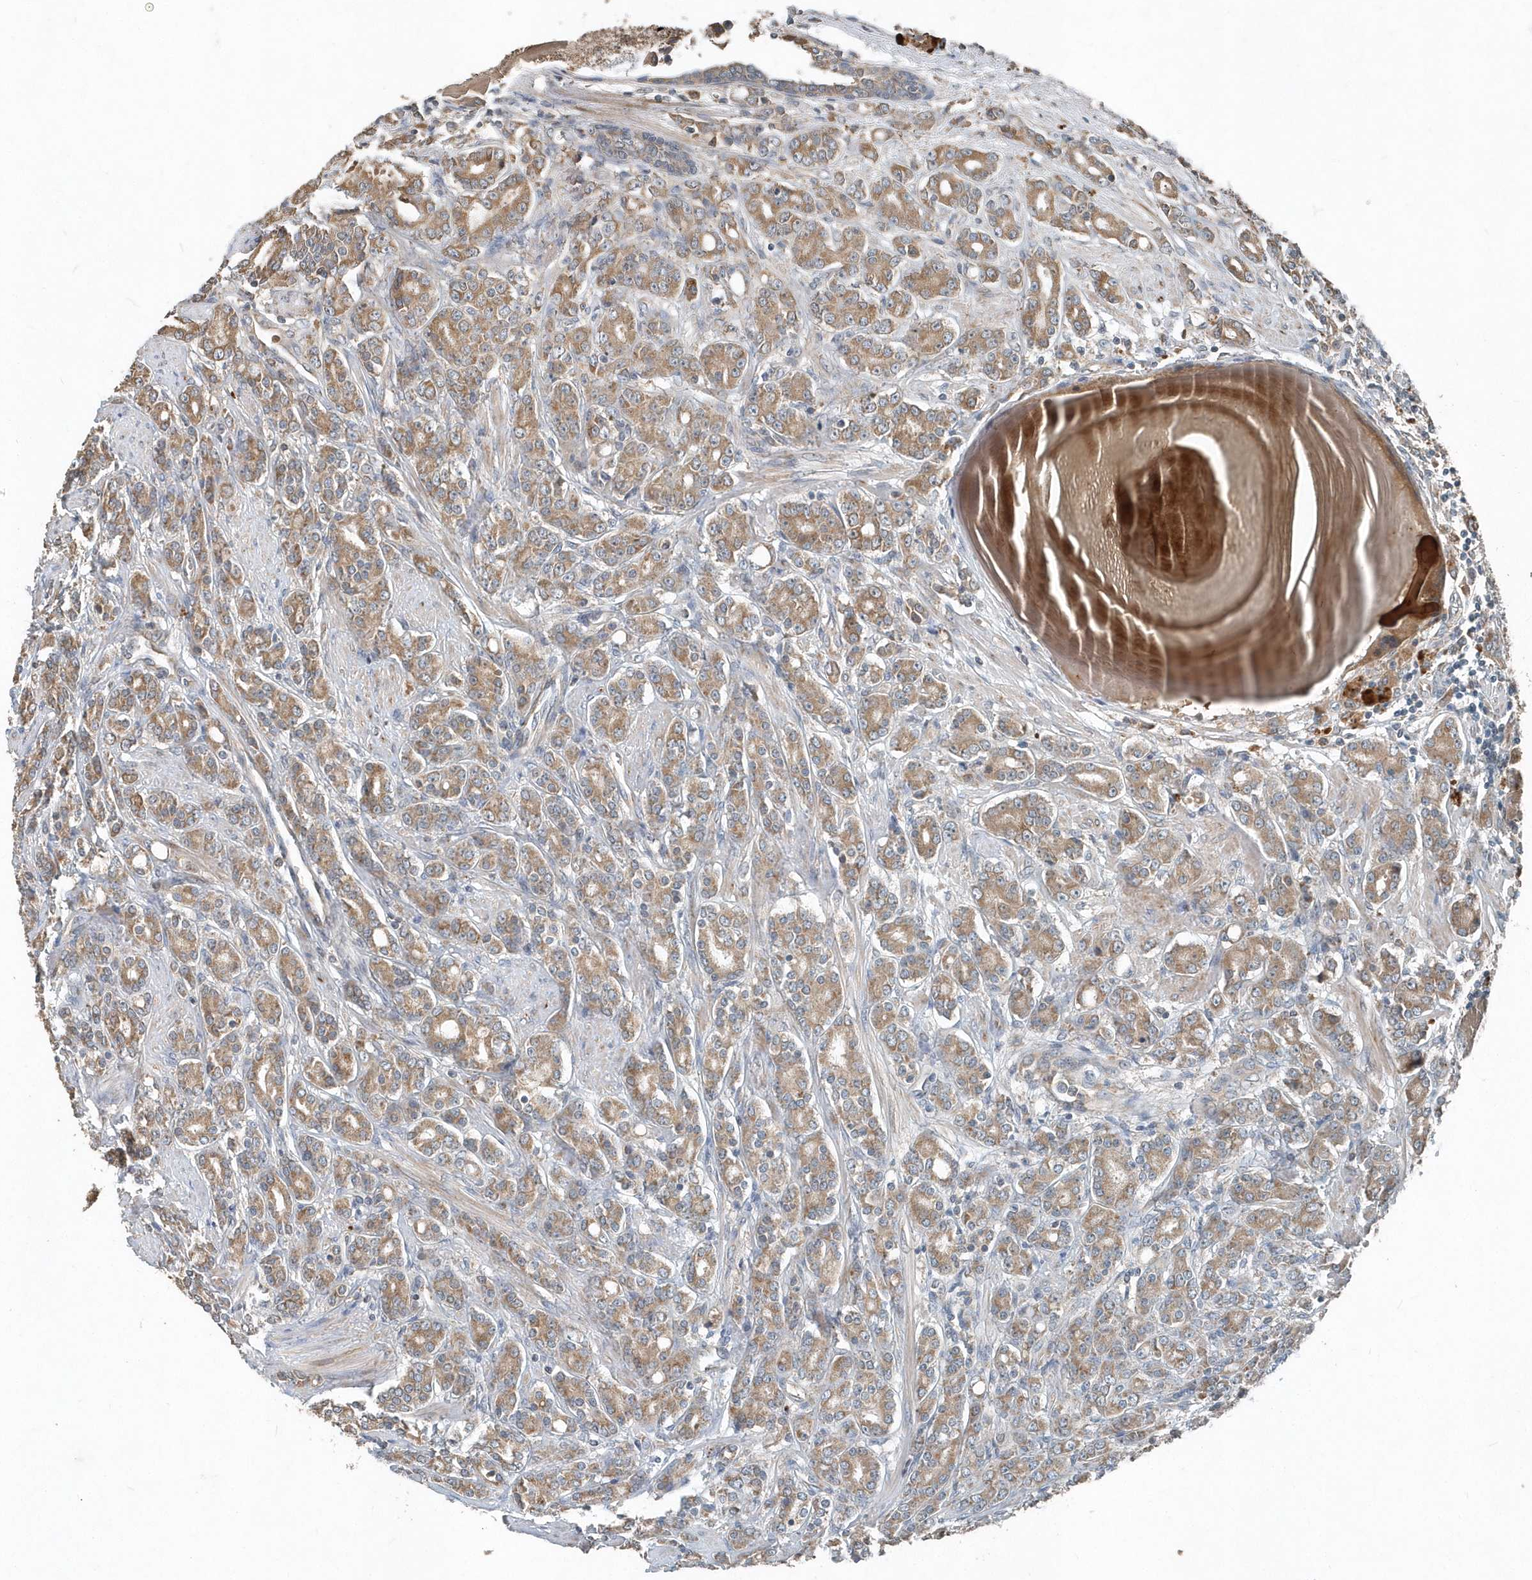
{"staining": {"intensity": "moderate", "quantity": ">75%", "location": "cytoplasmic/membranous"}, "tissue": "prostate cancer", "cell_type": "Tumor cells", "image_type": "cancer", "snomed": [{"axis": "morphology", "description": "Adenocarcinoma, High grade"}, {"axis": "topography", "description": "Prostate"}], "caption": "Immunohistochemical staining of human prostate cancer (adenocarcinoma (high-grade)) exhibits moderate cytoplasmic/membranous protein positivity in approximately >75% of tumor cells.", "gene": "SCFD2", "patient": {"sex": "male", "age": 62}}